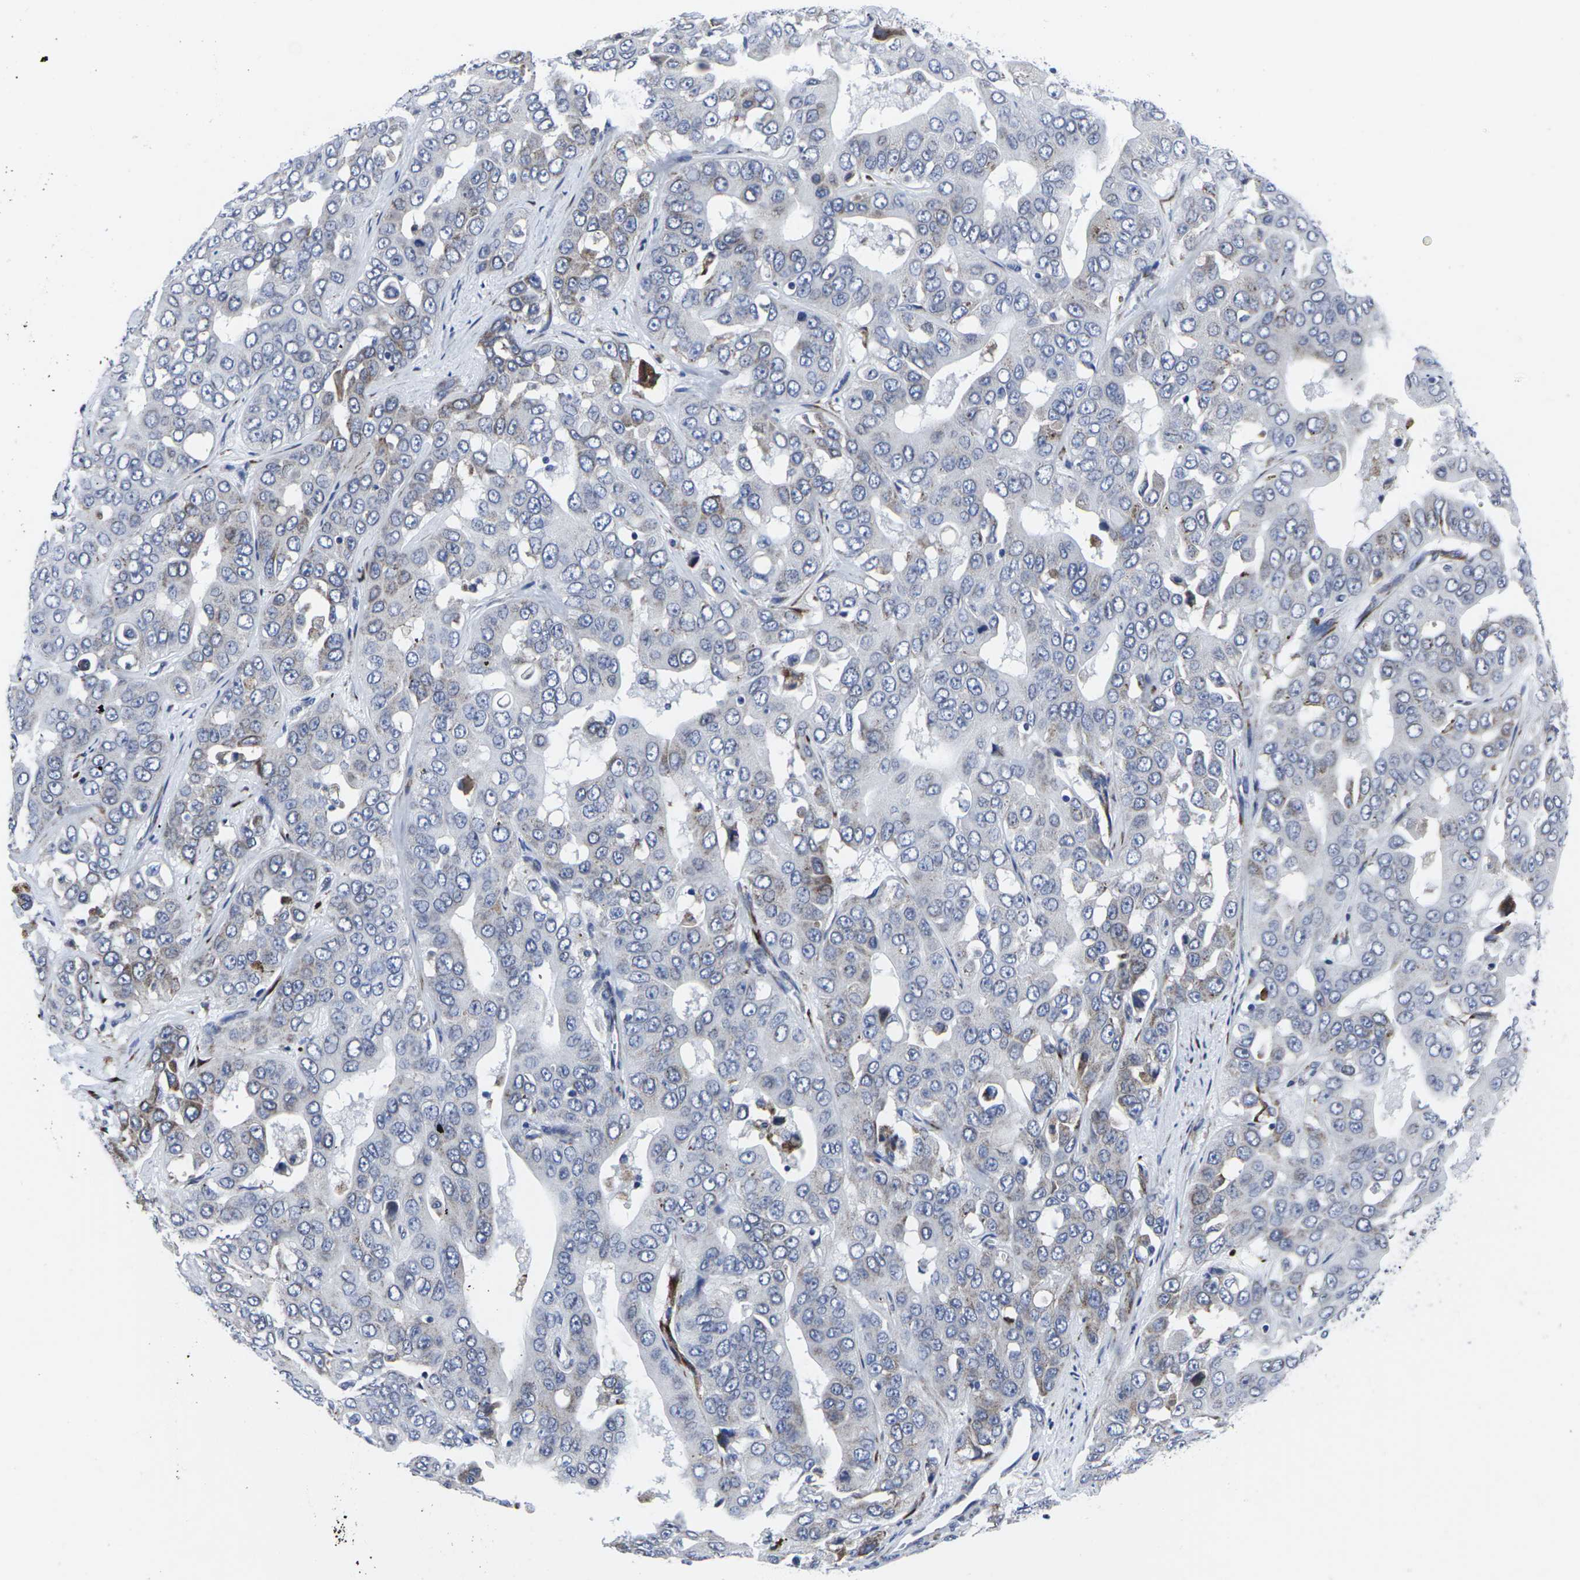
{"staining": {"intensity": "moderate", "quantity": "<25%", "location": "cytoplasmic/membranous"}, "tissue": "liver cancer", "cell_type": "Tumor cells", "image_type": "cancer", "snomed": [{"axis": "morphology", "description": "Cholangiocarcinoma"}, {"axis": "topography", "description": "Liver"}], "caption": "A photomicrograph of liver cholangiocarcinoma stained for a protein shows moderate cytoplasmic/membranous brown staining in tumor cells. The staining is performed using DAB brown chromogen to label protein expression. The nuclei are counter-stained blue using hematoxylin.", "gene": "RPN1", "patient": {"sex": "female", "age": 52}}